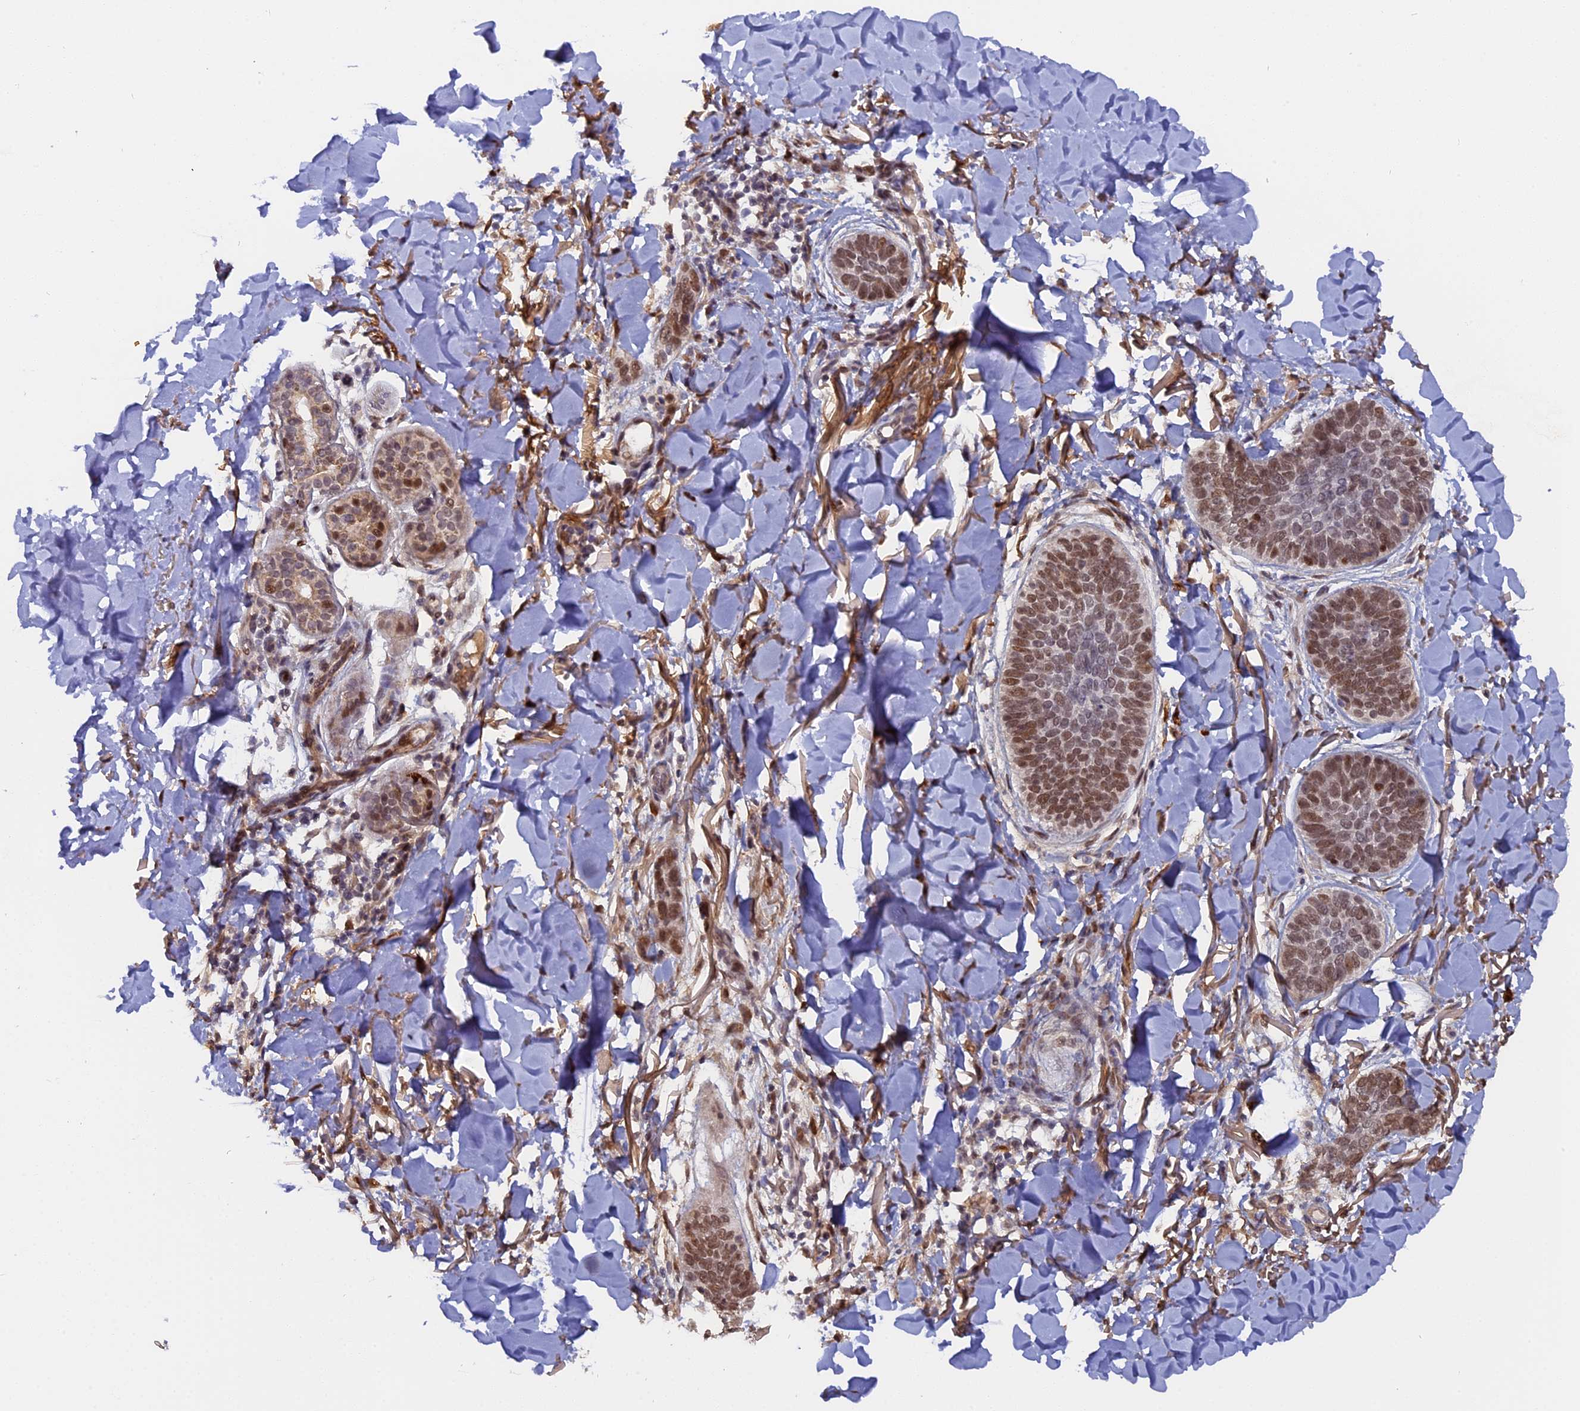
{"staining": {"intensity": "moderate", "quantity": ">75%", "location": "nuclear"}, "tissue": "skin cancer", "cell_type": "Tumor cells", "image_type": "cancer", "snomed": [{"axis": "morphology", "description": "Basal cell carcinoma"}, {"axis": "topography", "description": "Skin"}], "caption": "The histopathology image reveals a brown stain indicating the presence of a protein in the nuclear of tumor cells in skin cancer (basal cell carcinoma).", "gene": "PYGO1", "patient": {"sex": "male", "age": 85}}